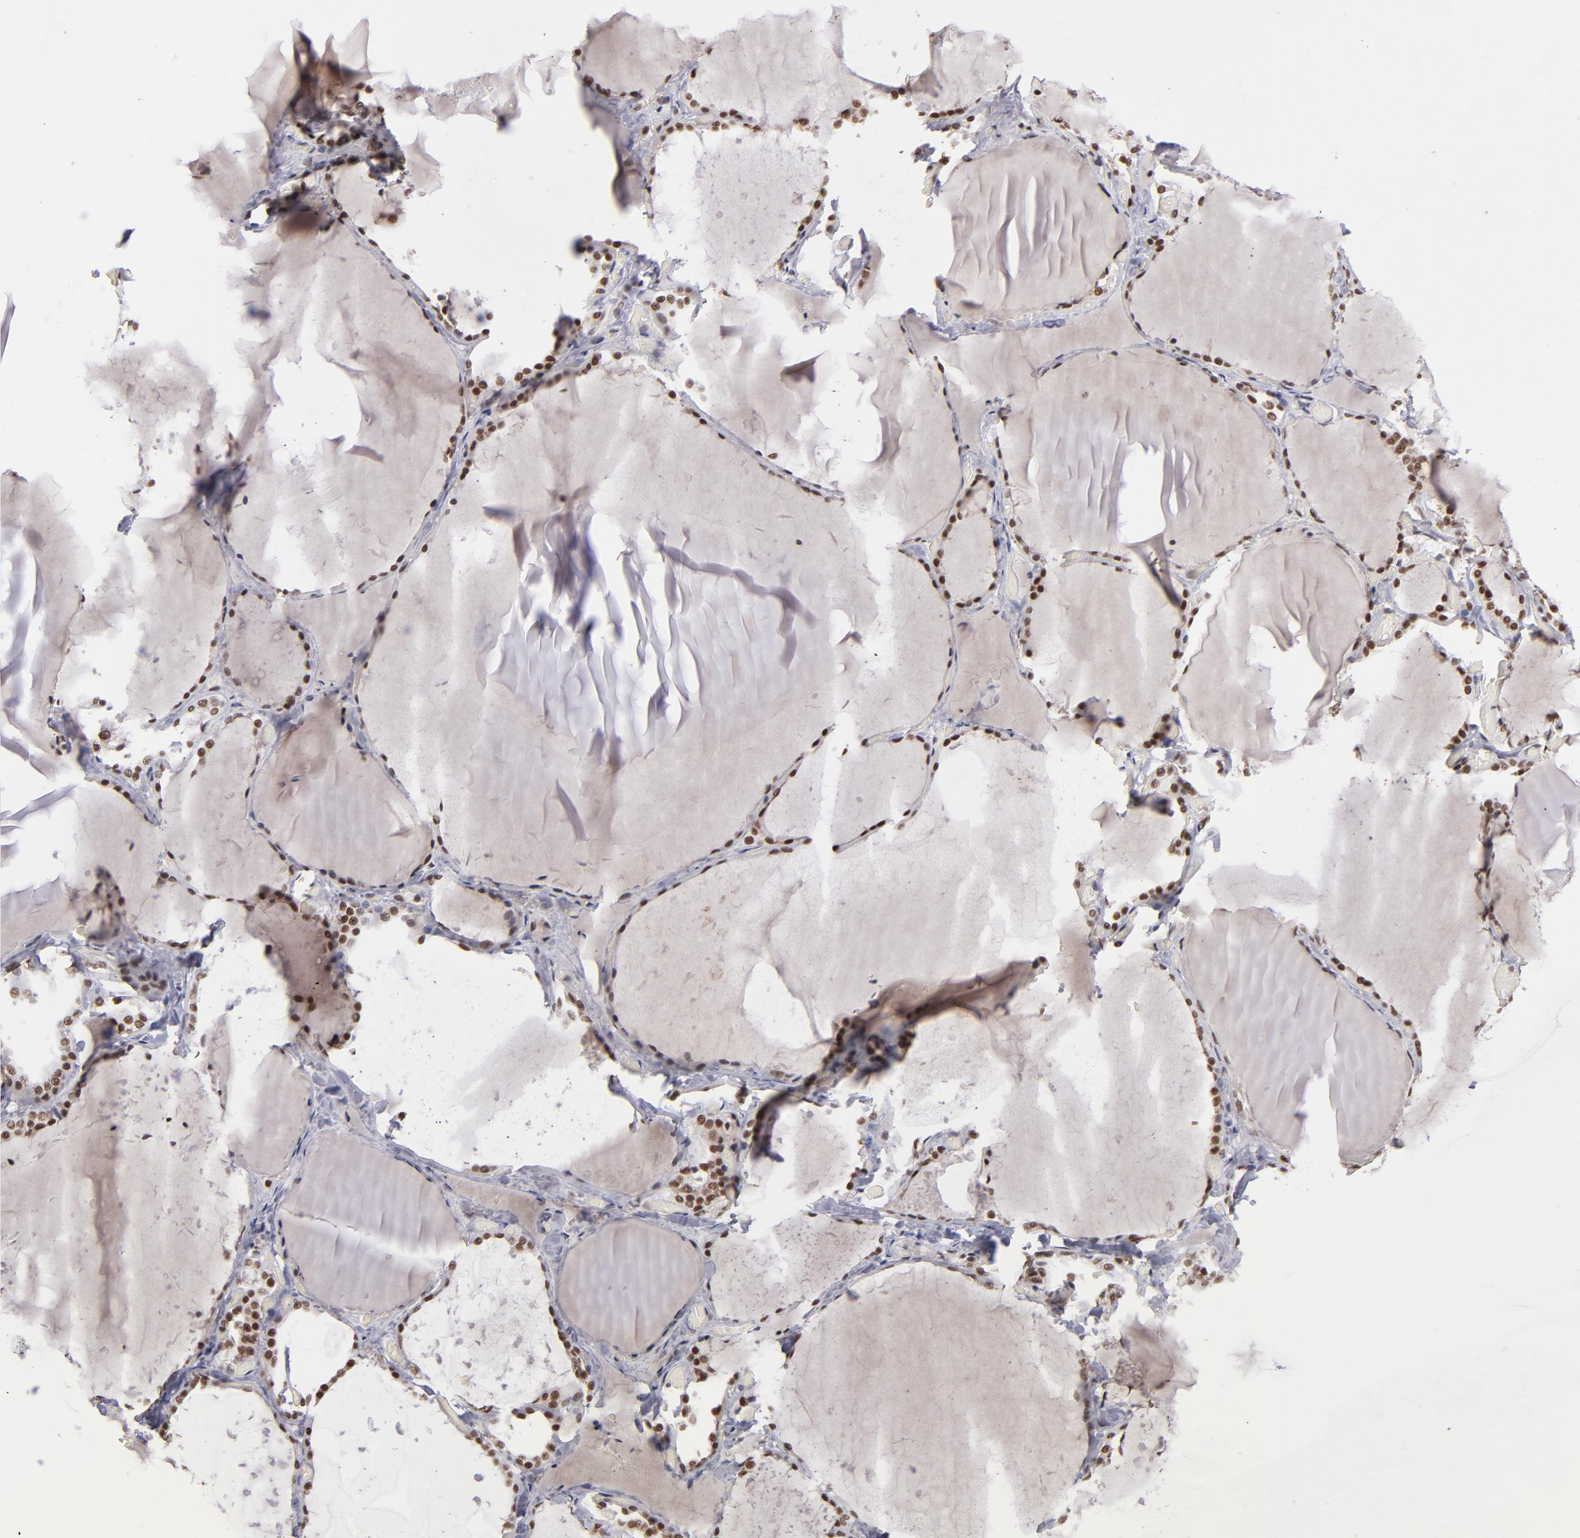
{"staining": {"intensity": "moderate", "quantity": ">75%", "location": "nuclear"}, "tissue": "thyroid gland", "cell_type": "Glandular cells", "image_type": "normal", "snomed": [{"axis": "morphology", "description": "Normal tissue, NOS"}, {"axis": "topography", "description": "Thyroid gland"}], "caption": "Protein analysis of normal thyroid gland shows moderate nuclear staining in about >75% of glandular cells.", "gene": "MLLT3", "patient": {"sex": "female", "age": 22}}